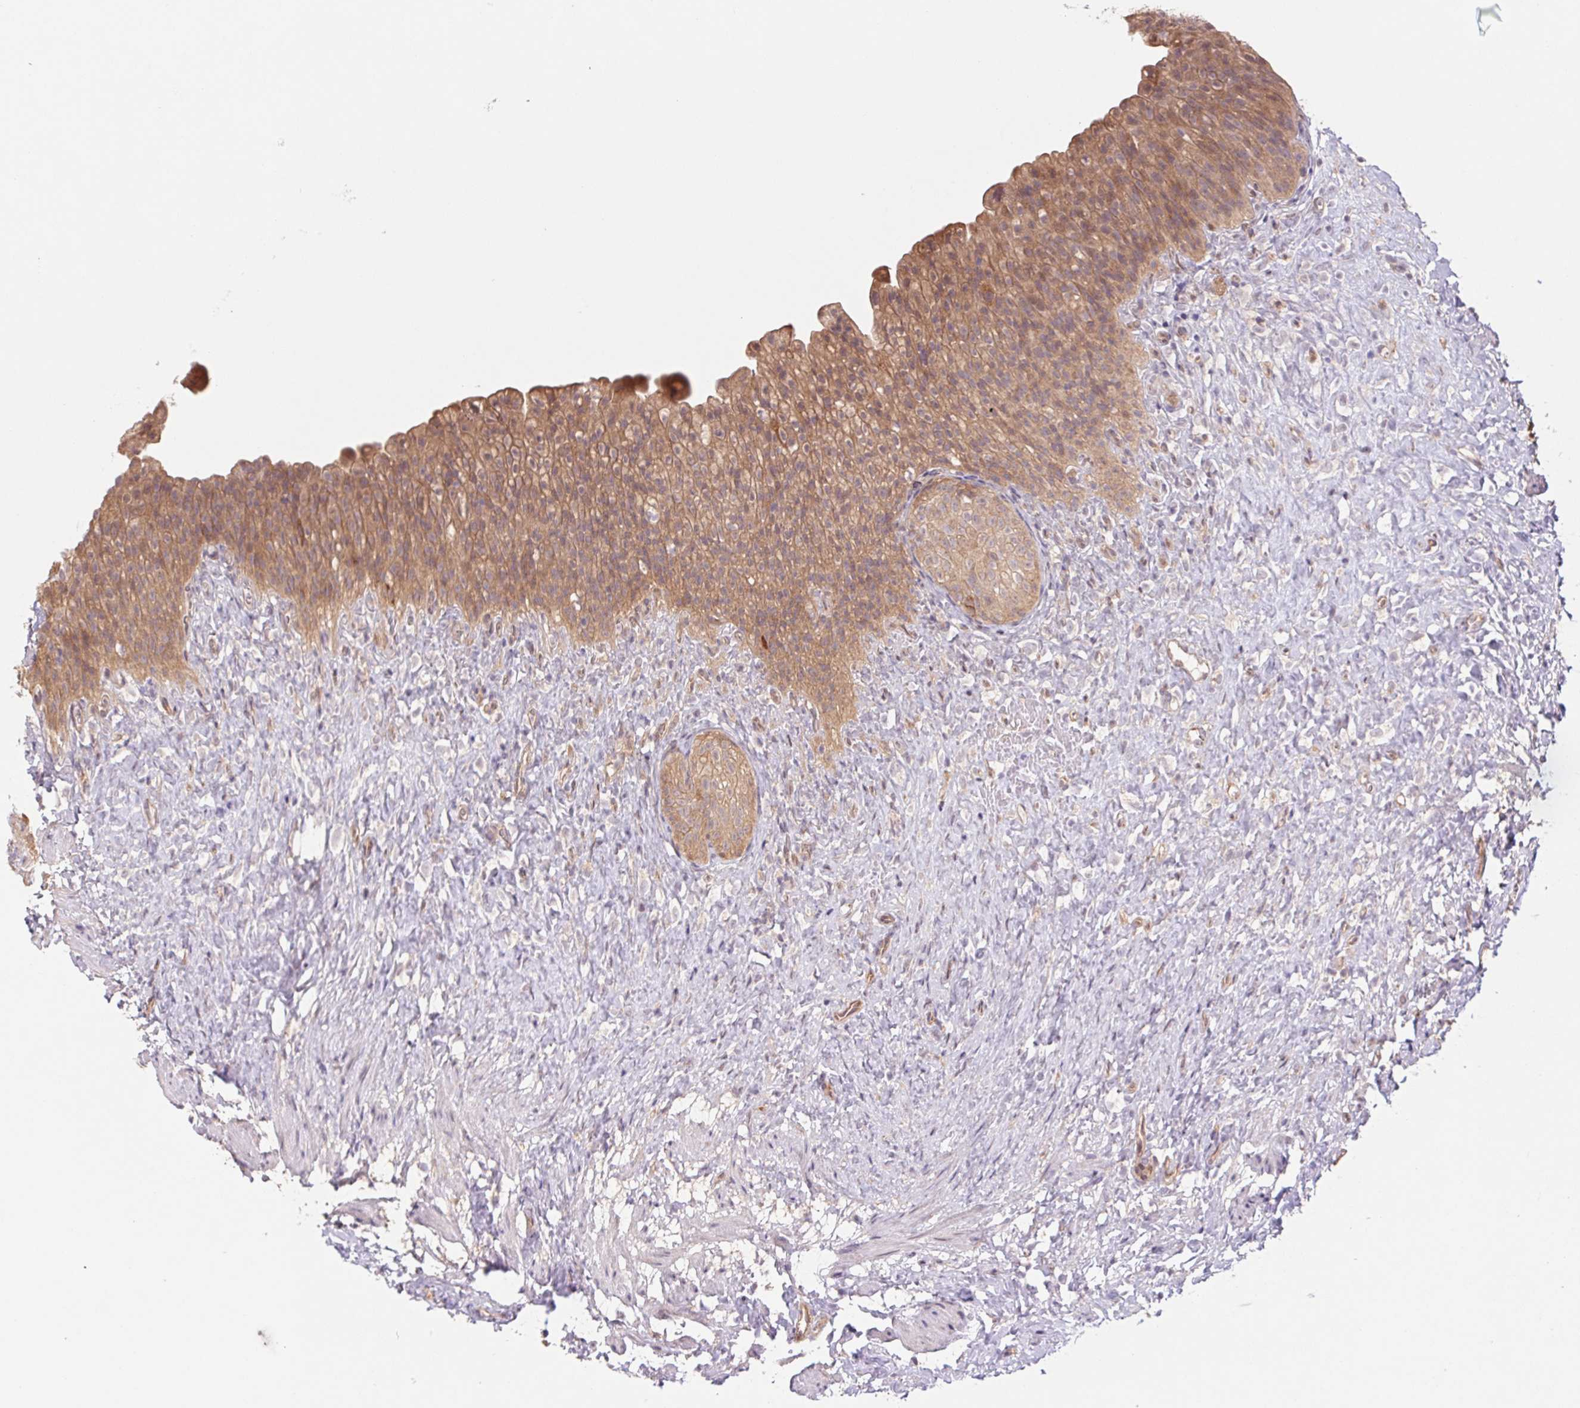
{"staining": {"intensity": "moderate", "quantity": ">75%", "location": "cytoplasmic/membranous"}, "tissue": "urinary bladder", "cell_type": "Urothelial cells", "image_type": "normal", "snomed": [{"axis": "morphology", "description": "Normal tissue, NOS"}, {"axis": "topography", "description": "Urinary bladder"}, {"axis": "topography", "description": "Prostate"}], "caption": "Immunohistochemical staining of unremarkable urinary bladder displays >75% levels of moderate cytoplasmic/membranous protein positivity in approximately >75% of urothelial cells.", "gene": "RRM1", "patient": {"sex": "male", "age": 76}}